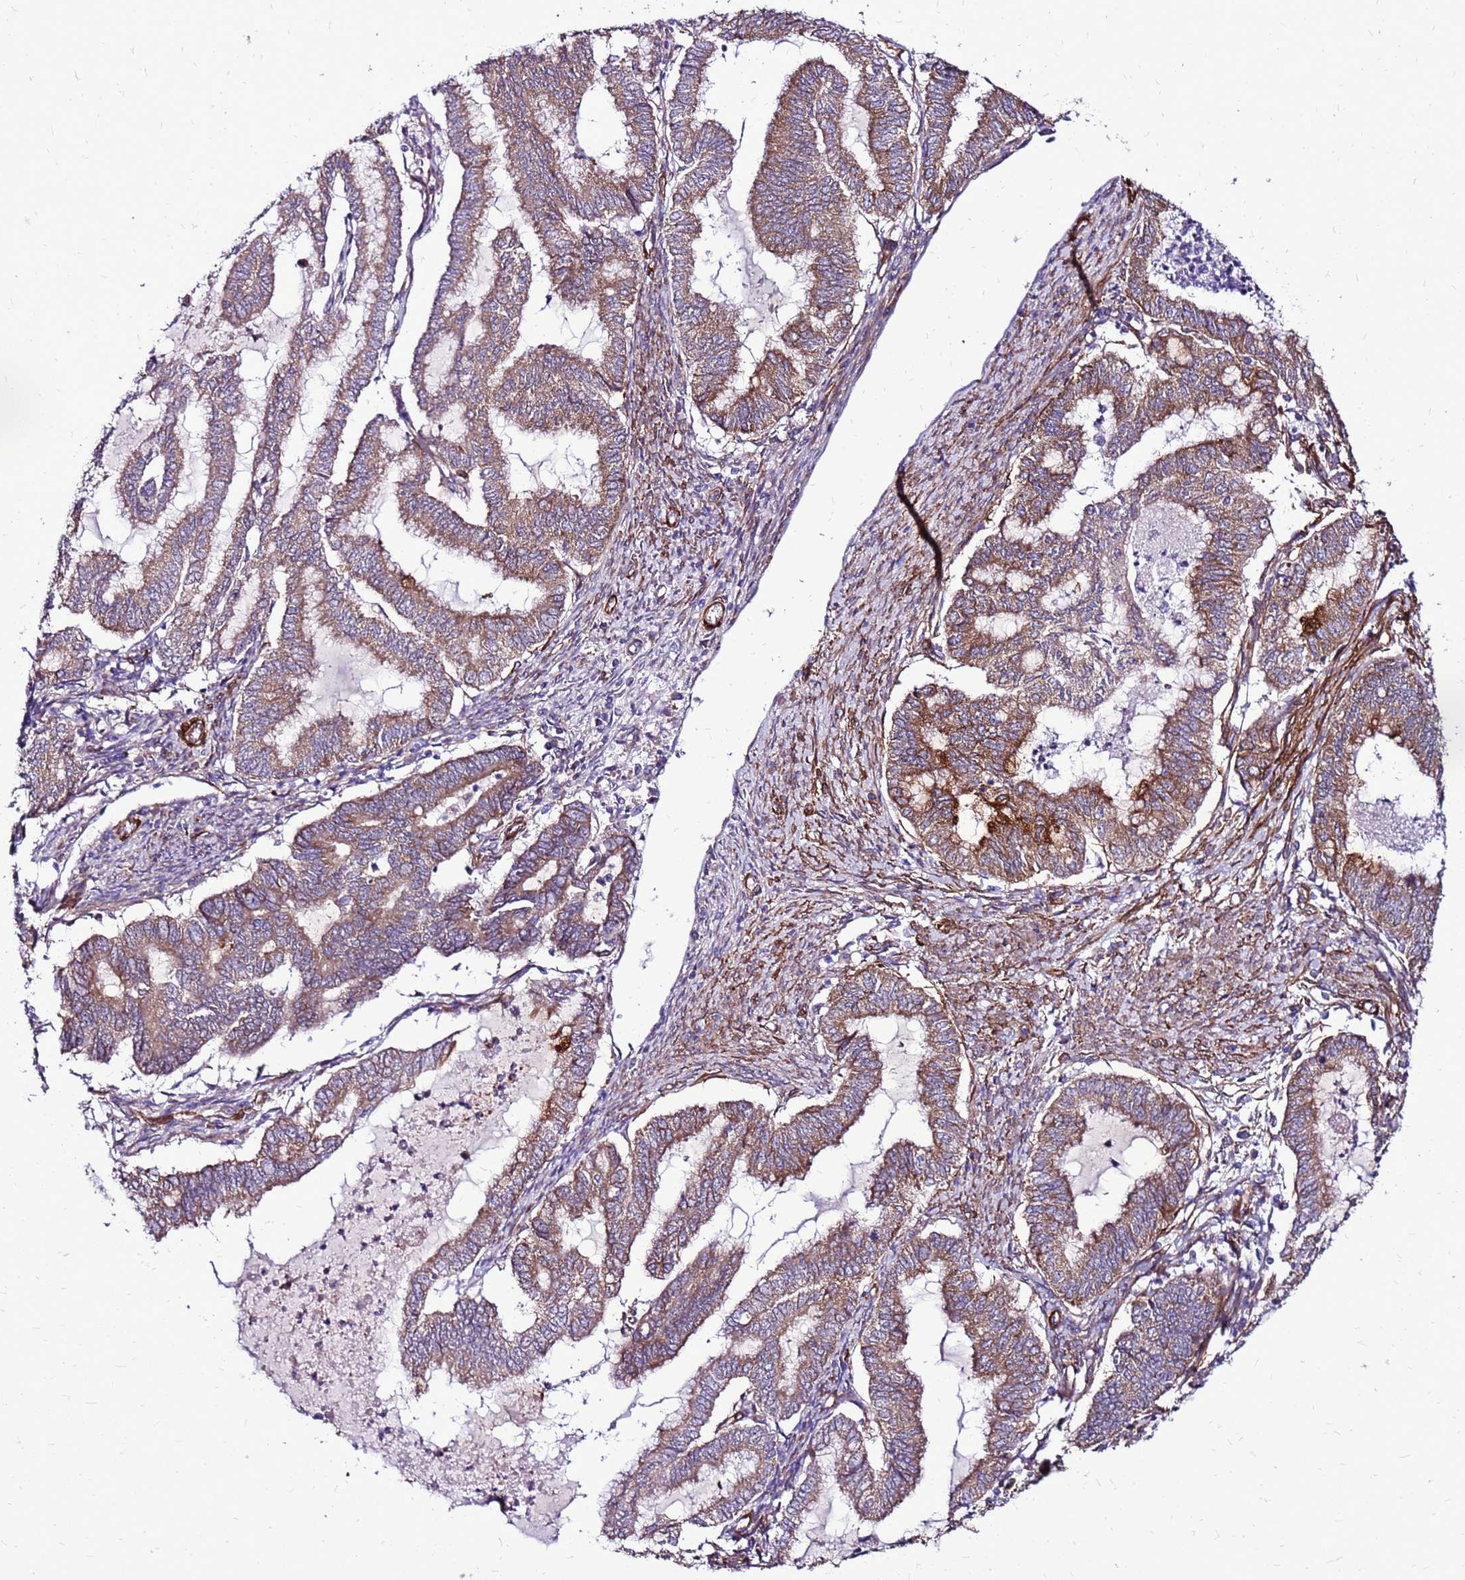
{"staining": {"intensity": "weak", "quantity": ">75%", "location": "cytoplasmic/membranous"}, "tissue": "endometrial cancer", "cell_type": "Tumor cells", "image_type": "cancer", "snomed": [{"axis": "morphology", "description": "Adenocarcinoma, NOS"}, {"axis": "topography", "description": "Endometrium"}], "caption": "Adenocarcinoma (endometrial) was stained to show a protein in brown. There is low levels of weak cytoplasmic/membranous expression in about >75% of tumor cells.", "gene": "EI24", "patient": {"sex": "female", "age": 79}}